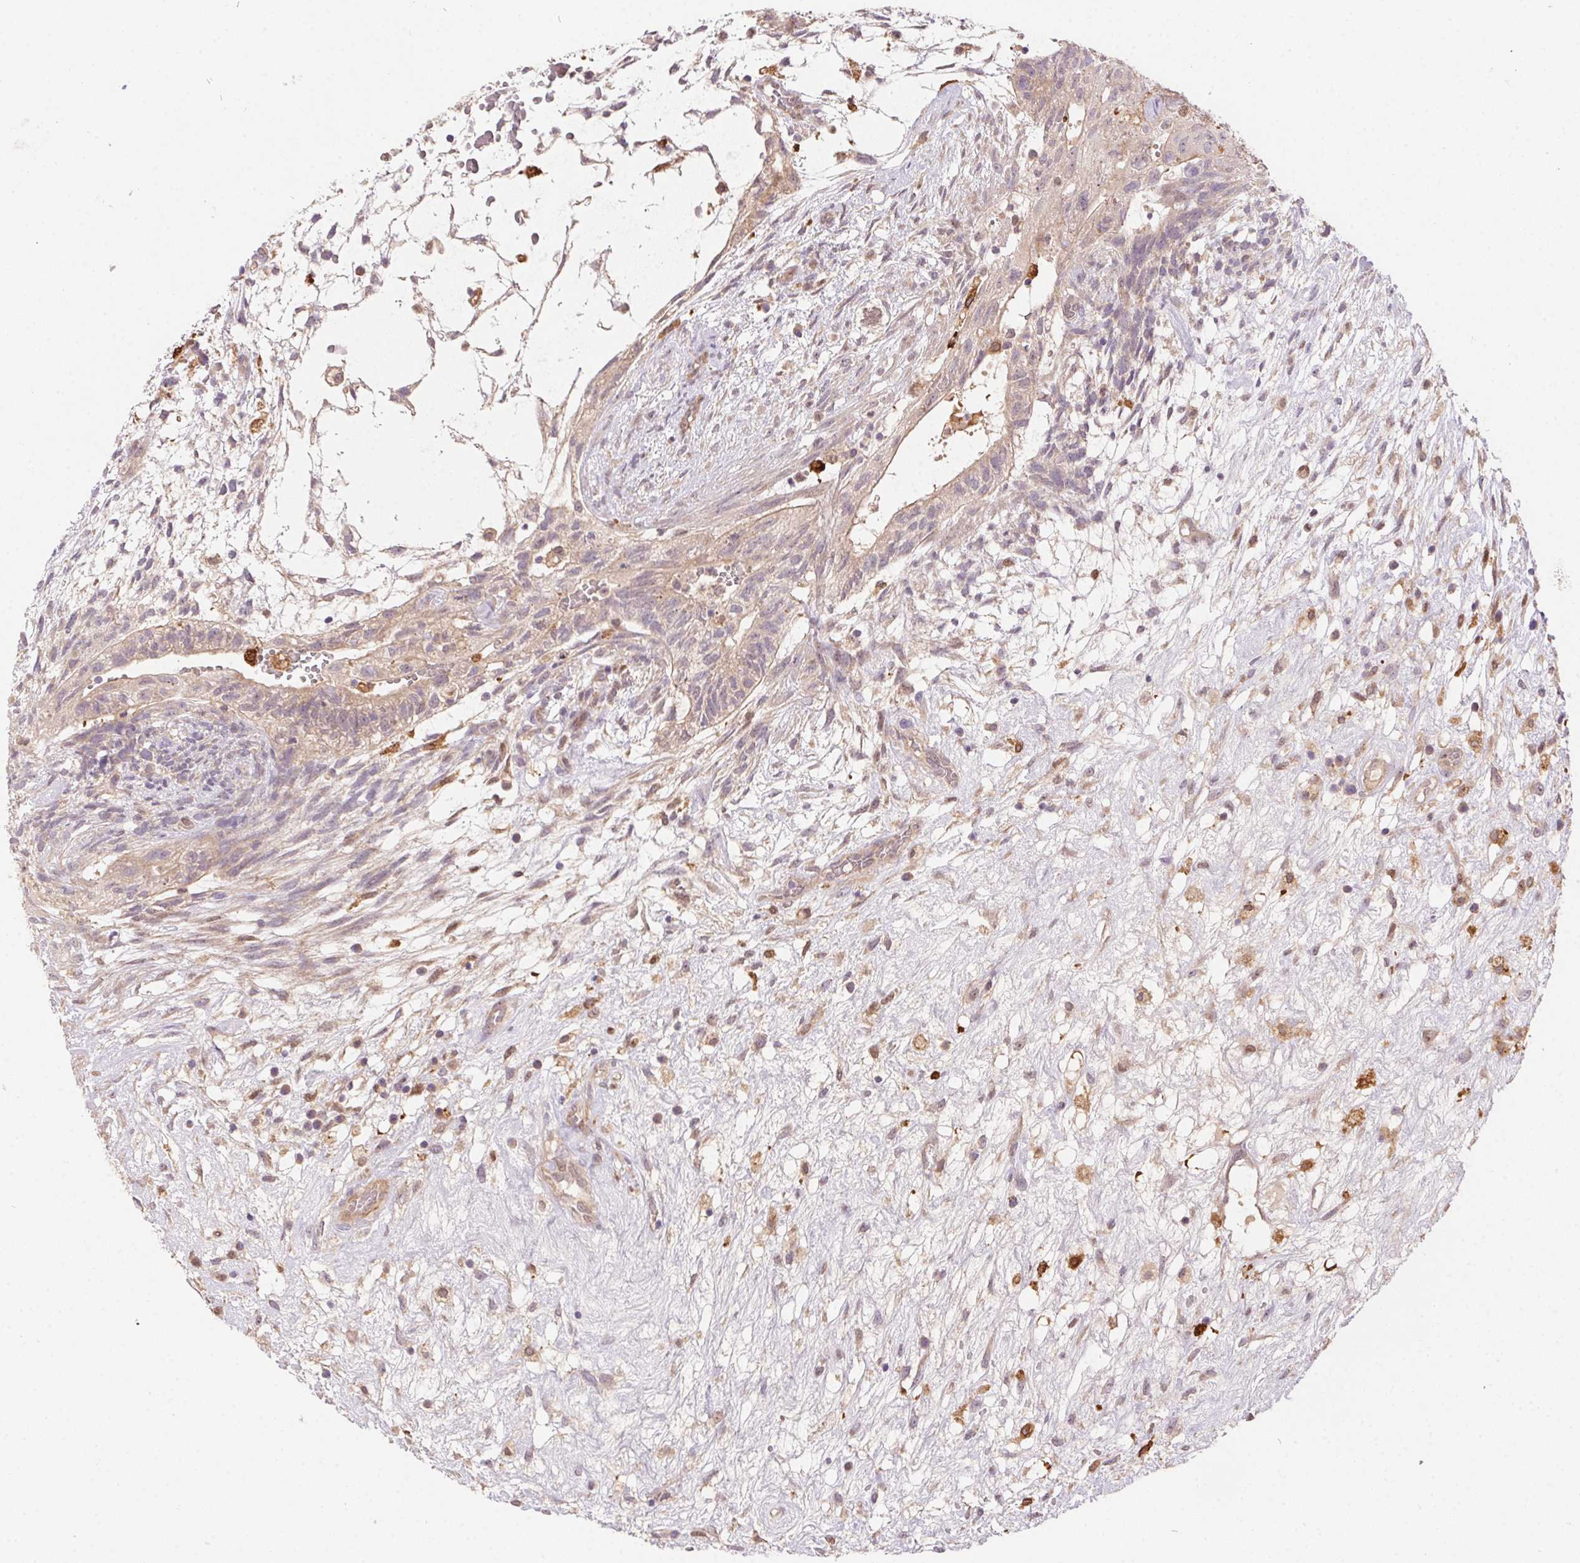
{"staining": {"intensity": "weak", "quantity": "25%-75%", "location": "cytoplasmic/membranous"}, "tissue": "testis cancer", "cell_type": "Tumor cells", "image_type": "cancer", "snomed": [{"axis": "morphology", "description": "Normal tissue, NOS"}, {"axis": "morphology", "description": "Carcinoma, Embryonal, NOS"}, {"axis": "topography", "description": "Testis"}], "caption": "Testis embryonal carcinoma stained with DAB immunohistochemistry (IHC) shows low levels of weak cytoplasmic/membranous staining in approximately 25%-75% of tumor cells.", "gene": "NUDT16", "patient": {"sex": "male", "age": 32}}